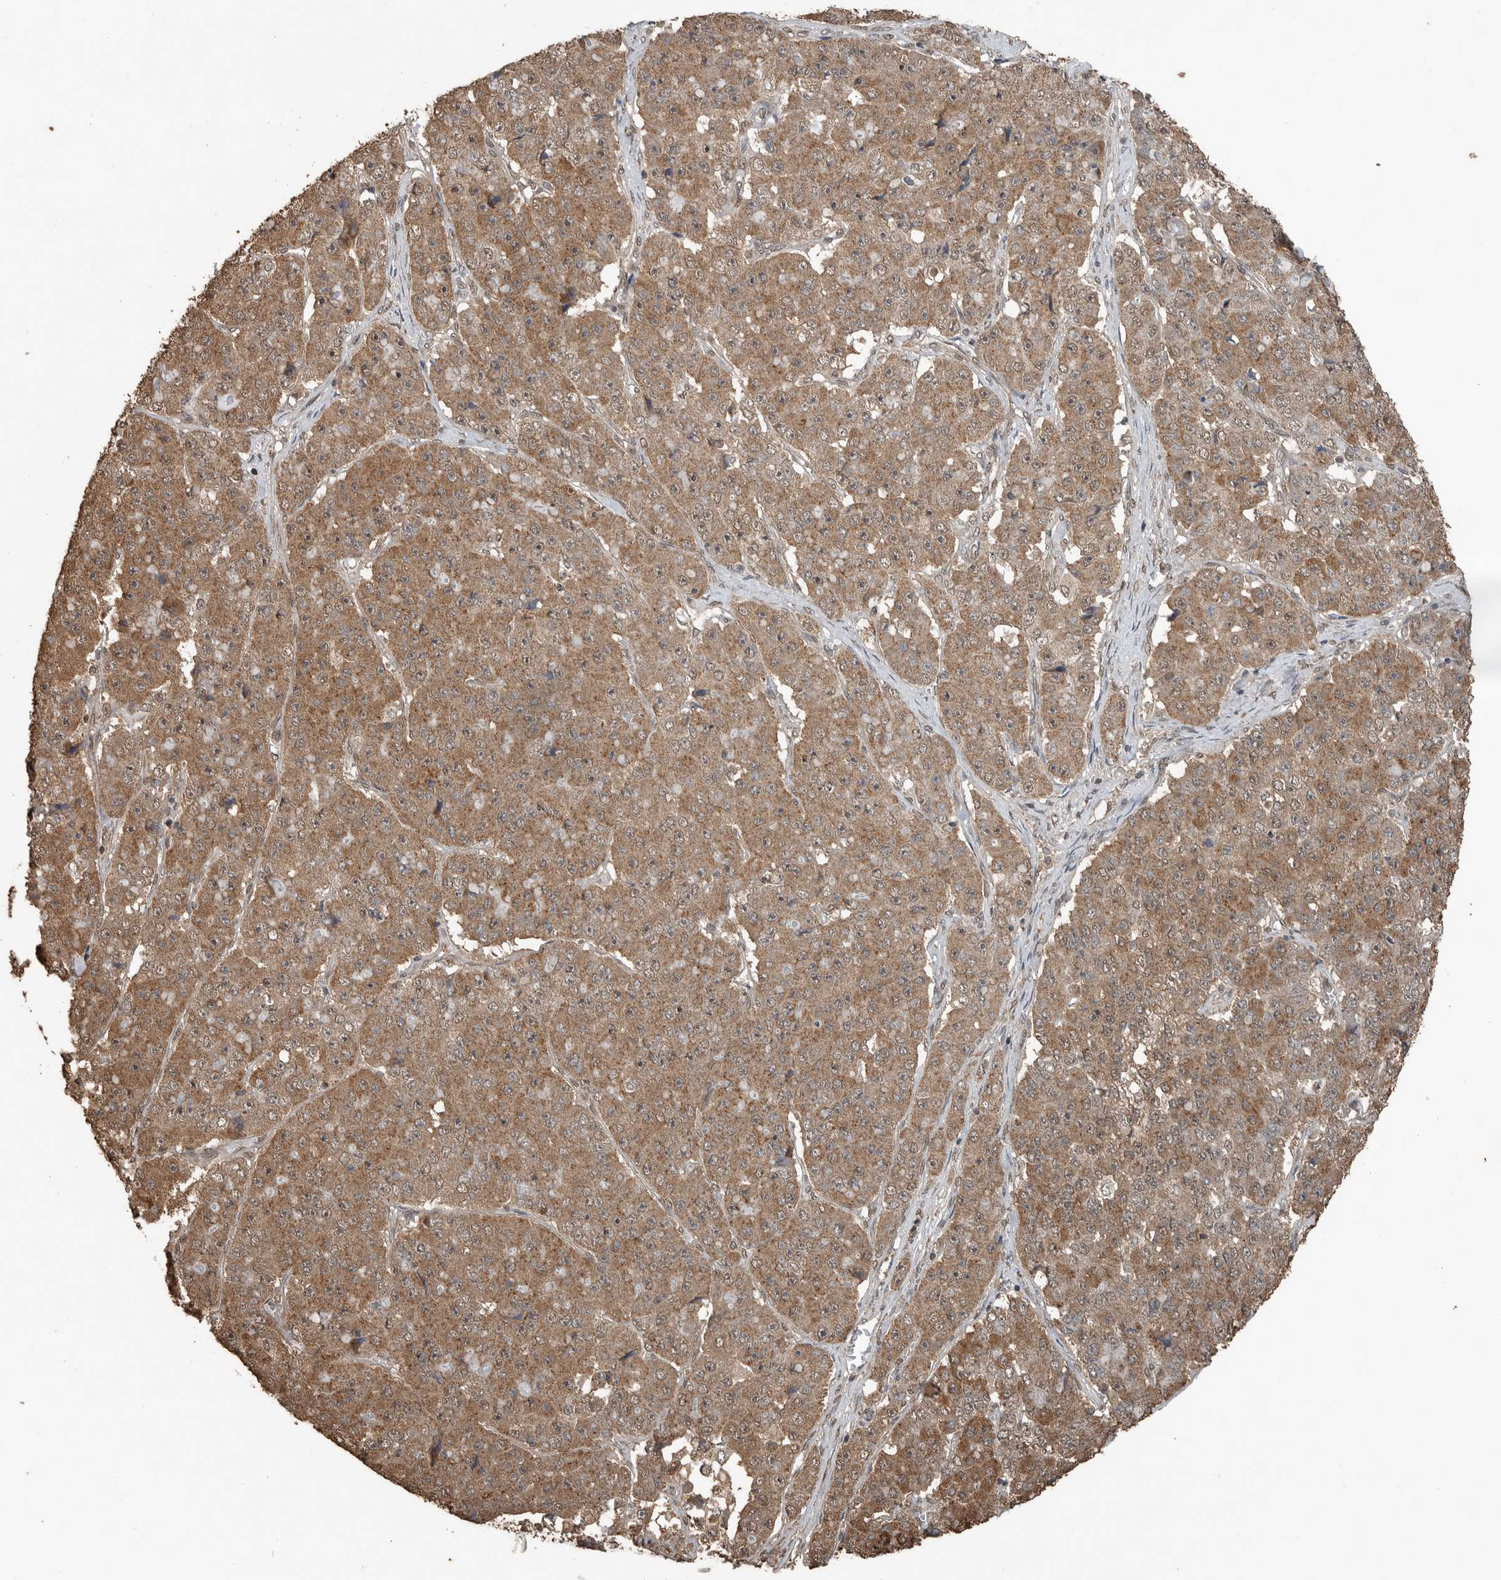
{"staining": {"intensity": "moderate", "quantity": ">75%", "location": "cytoplasmic/membranous"}, "tissue": "pancreatic cancer", "cell_type": "Tumor cells", "image_type": "cancer", "snomed": [{"axis": "morphology", "description": "Adenocarcinoma, NOS"}, {"axis": "topography", "description": "Pancreas"}], "caption": "Immunohistochemical staining of adenocarcinoma (pancreatic) shows medium levels of moderate cytoplasmic/membranous protein staining in approximately >75% of tumor cells. The protein is shown in brown color, while the nuclei are stained blue.", "gene": "BLZF1", "patient": {"sex": "male", "age": 50}}